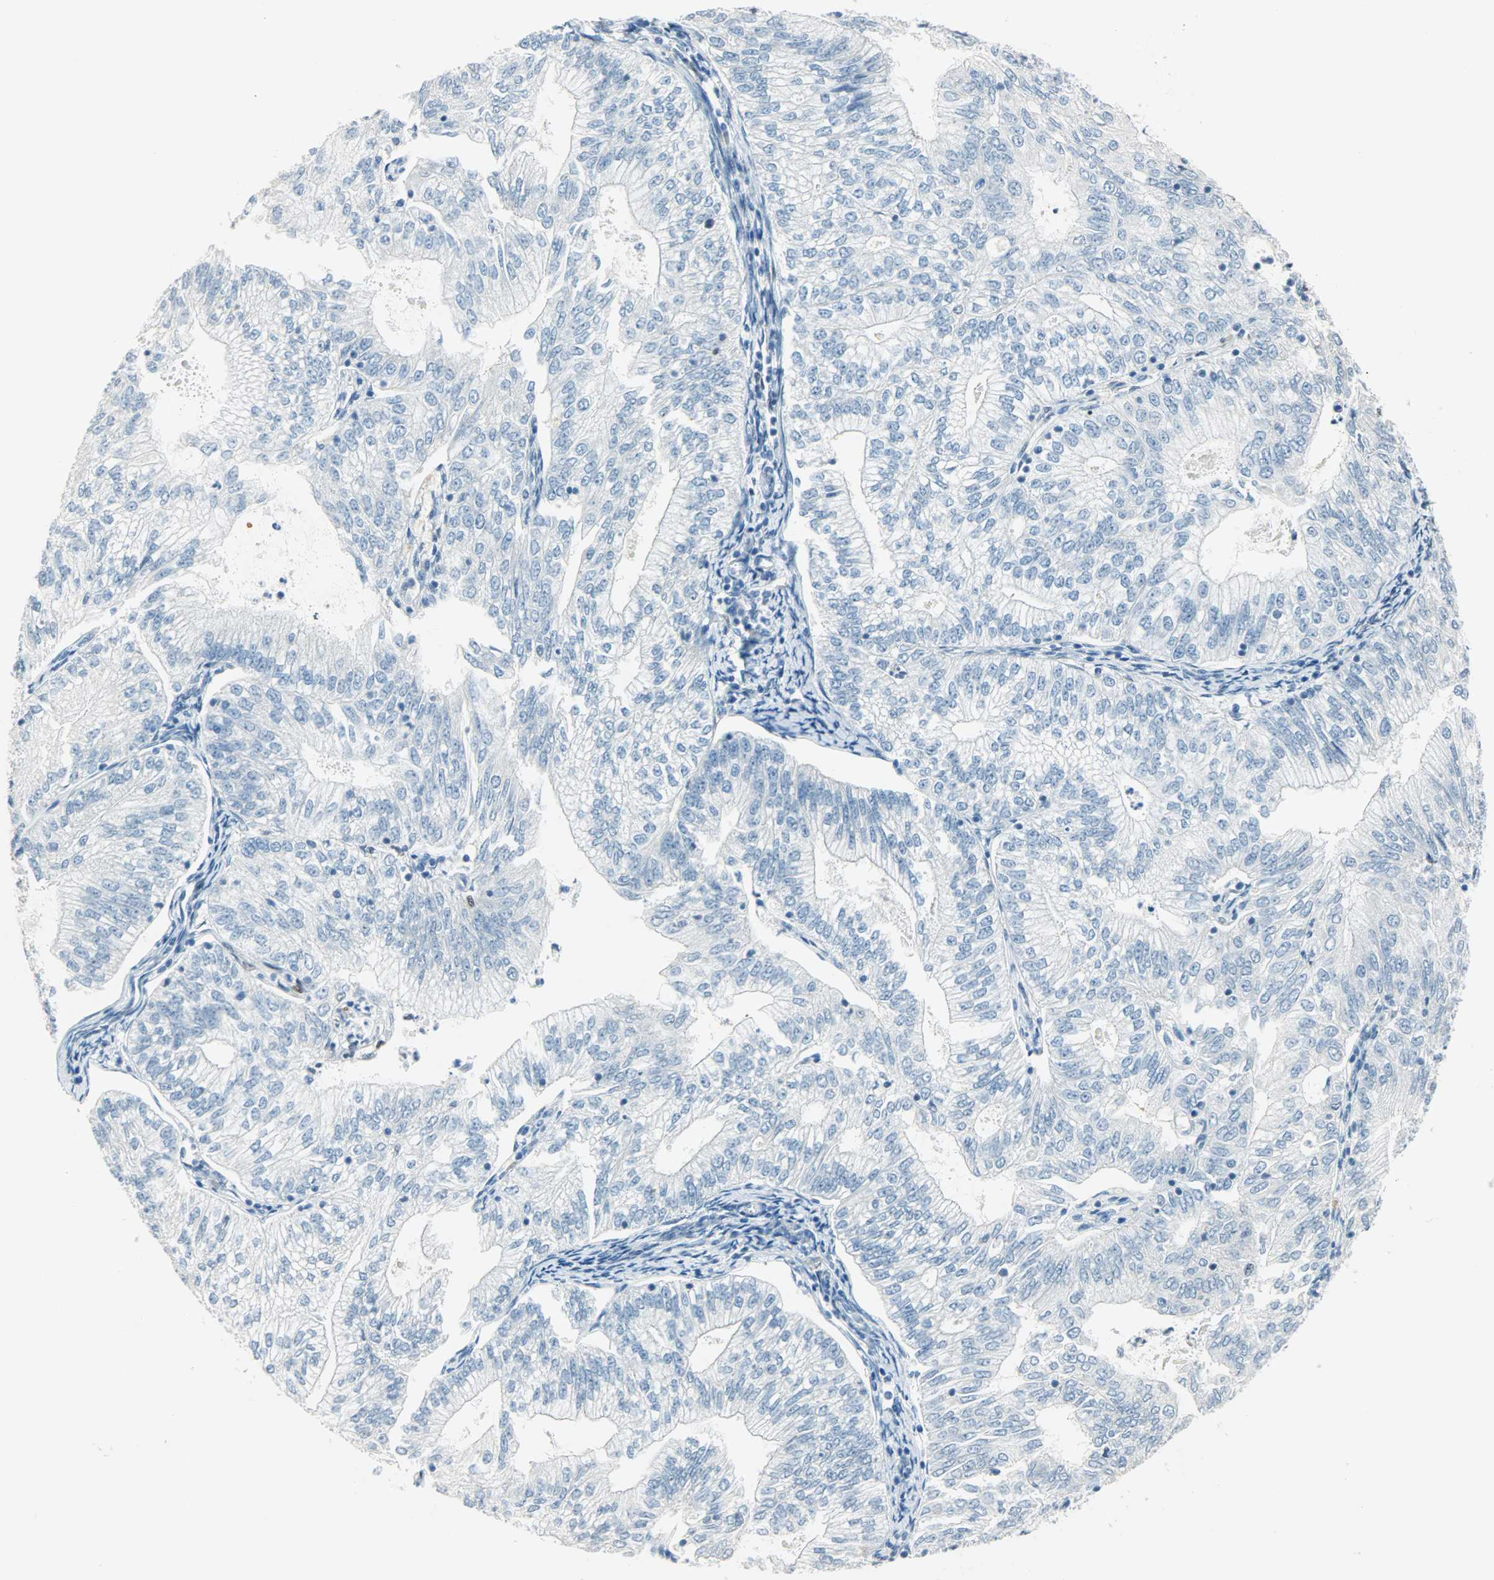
{"staining": {"intensity": "negative", "quantity": "none", "location": "none"}, "tissue": "endometrial cancer", "cell_type": "Tumor cells", "image_type": "cancer", "snomed": [{"axis": "morphology", "description": "Adenocarcinoma, NOS"}, {"axis": "topography", "description": "Endometrium"}], "caption": "Immunohistochemistry (IHC) image of endometrial cancer (adenocarcinoma) stained for a protein (brown), which shows no expression in tumor cells.", "gene": "JUNB", "patient": {"sex": "female", "age": 69}}